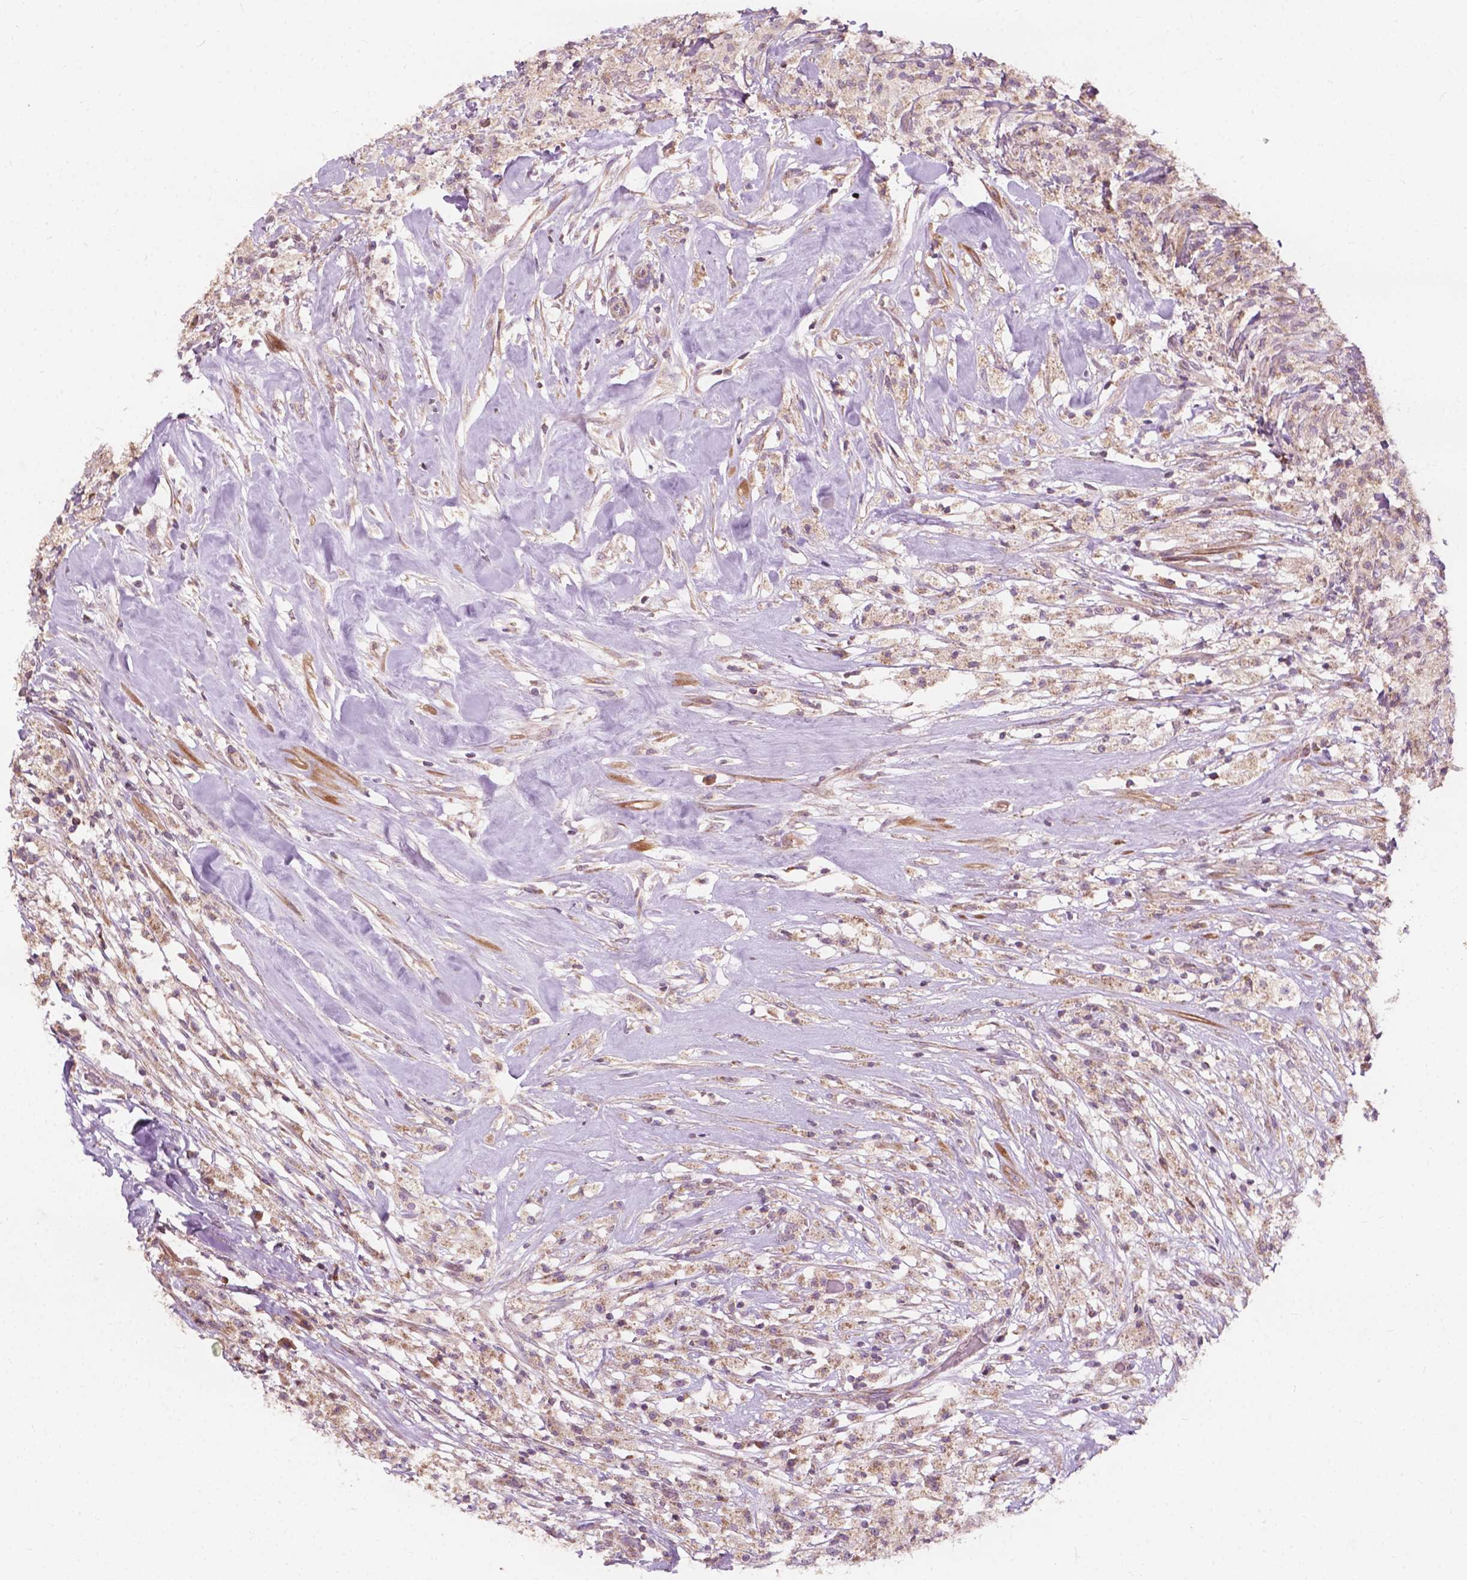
{"staining": {"intensity": "weak", "quantity": ">75%", "location": "cytoplasmic/membranous"}, "tissue": "testis cancer", "cell_type": "Tumor cells", "image_type": "cancer", "snomed": [{"axis": "morphology", "description": "Necrosis, NOS"}, {"axis": "morphology", "description": "Carcinoma, Embryonal, NOS"}, {"axis": "topography", "description": "Testis"}], "caption": "Immunohistochemistry (IHC) micrograph of embryonal carcinoma (testis) stained for a protein (brown), which exhibits low levels of weak cytoplasmic/membranous positivity in about >75% of tumor cells.", "gene": "NDUFA10", "patient": {"sex": "male", "age": 19}}